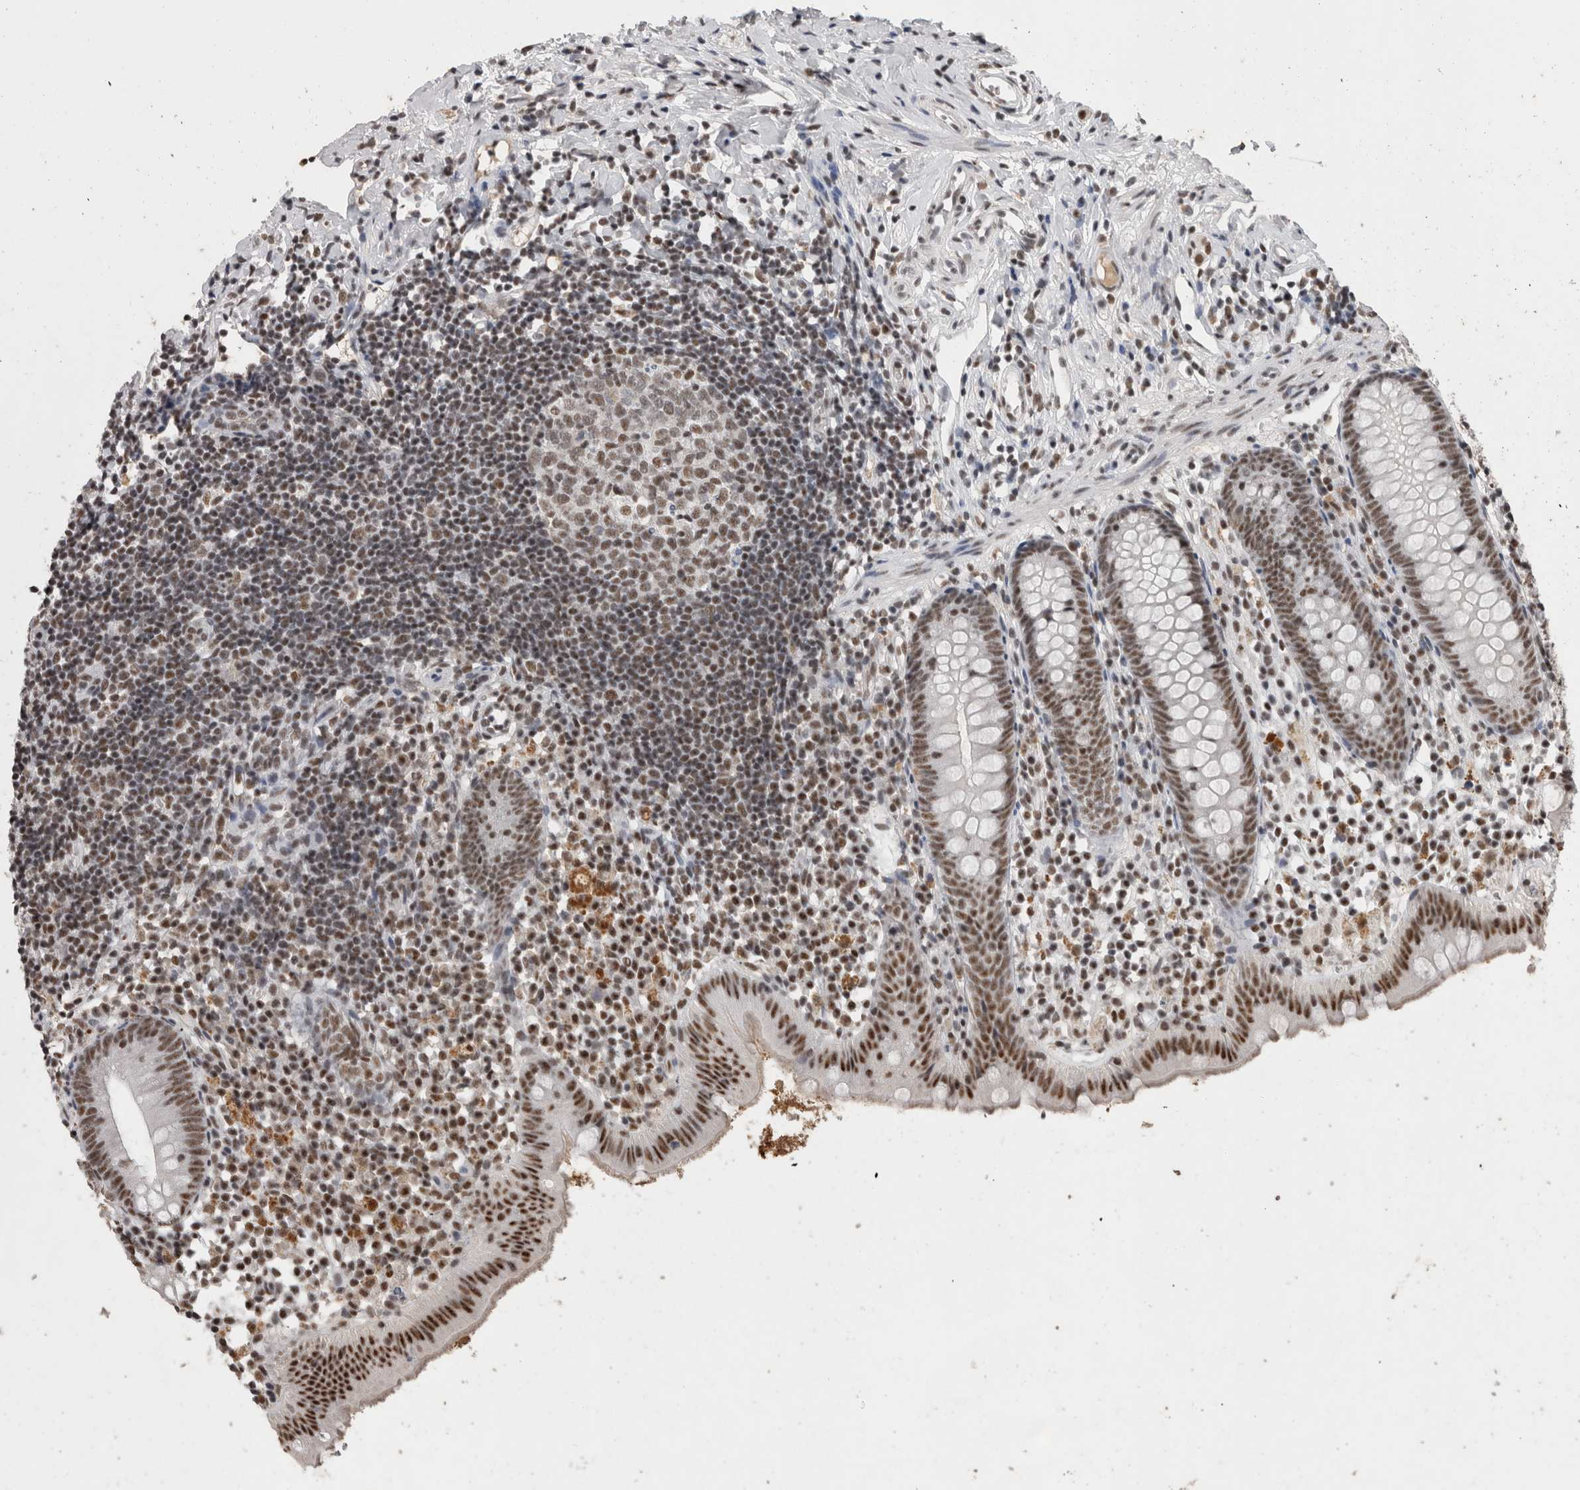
{"staining": {"intensity": "moderate", "quantity": ">75%", "location": "nuclear"}, "tissue": "appendix", "cell_type": "Glandular cells", "image_type": "normal", "snomed": [{"axis": "morphology", "description": "Normal tissue, NOS"}, {"axis": "topography", "description": "Appendix"}], "caption": "Protein staining displays moderate nuclear staining in about >75% of glandular cells in unremarkable appendix.", "gene": "DDX17", "patient": {"sex": "female", "age": 20}}